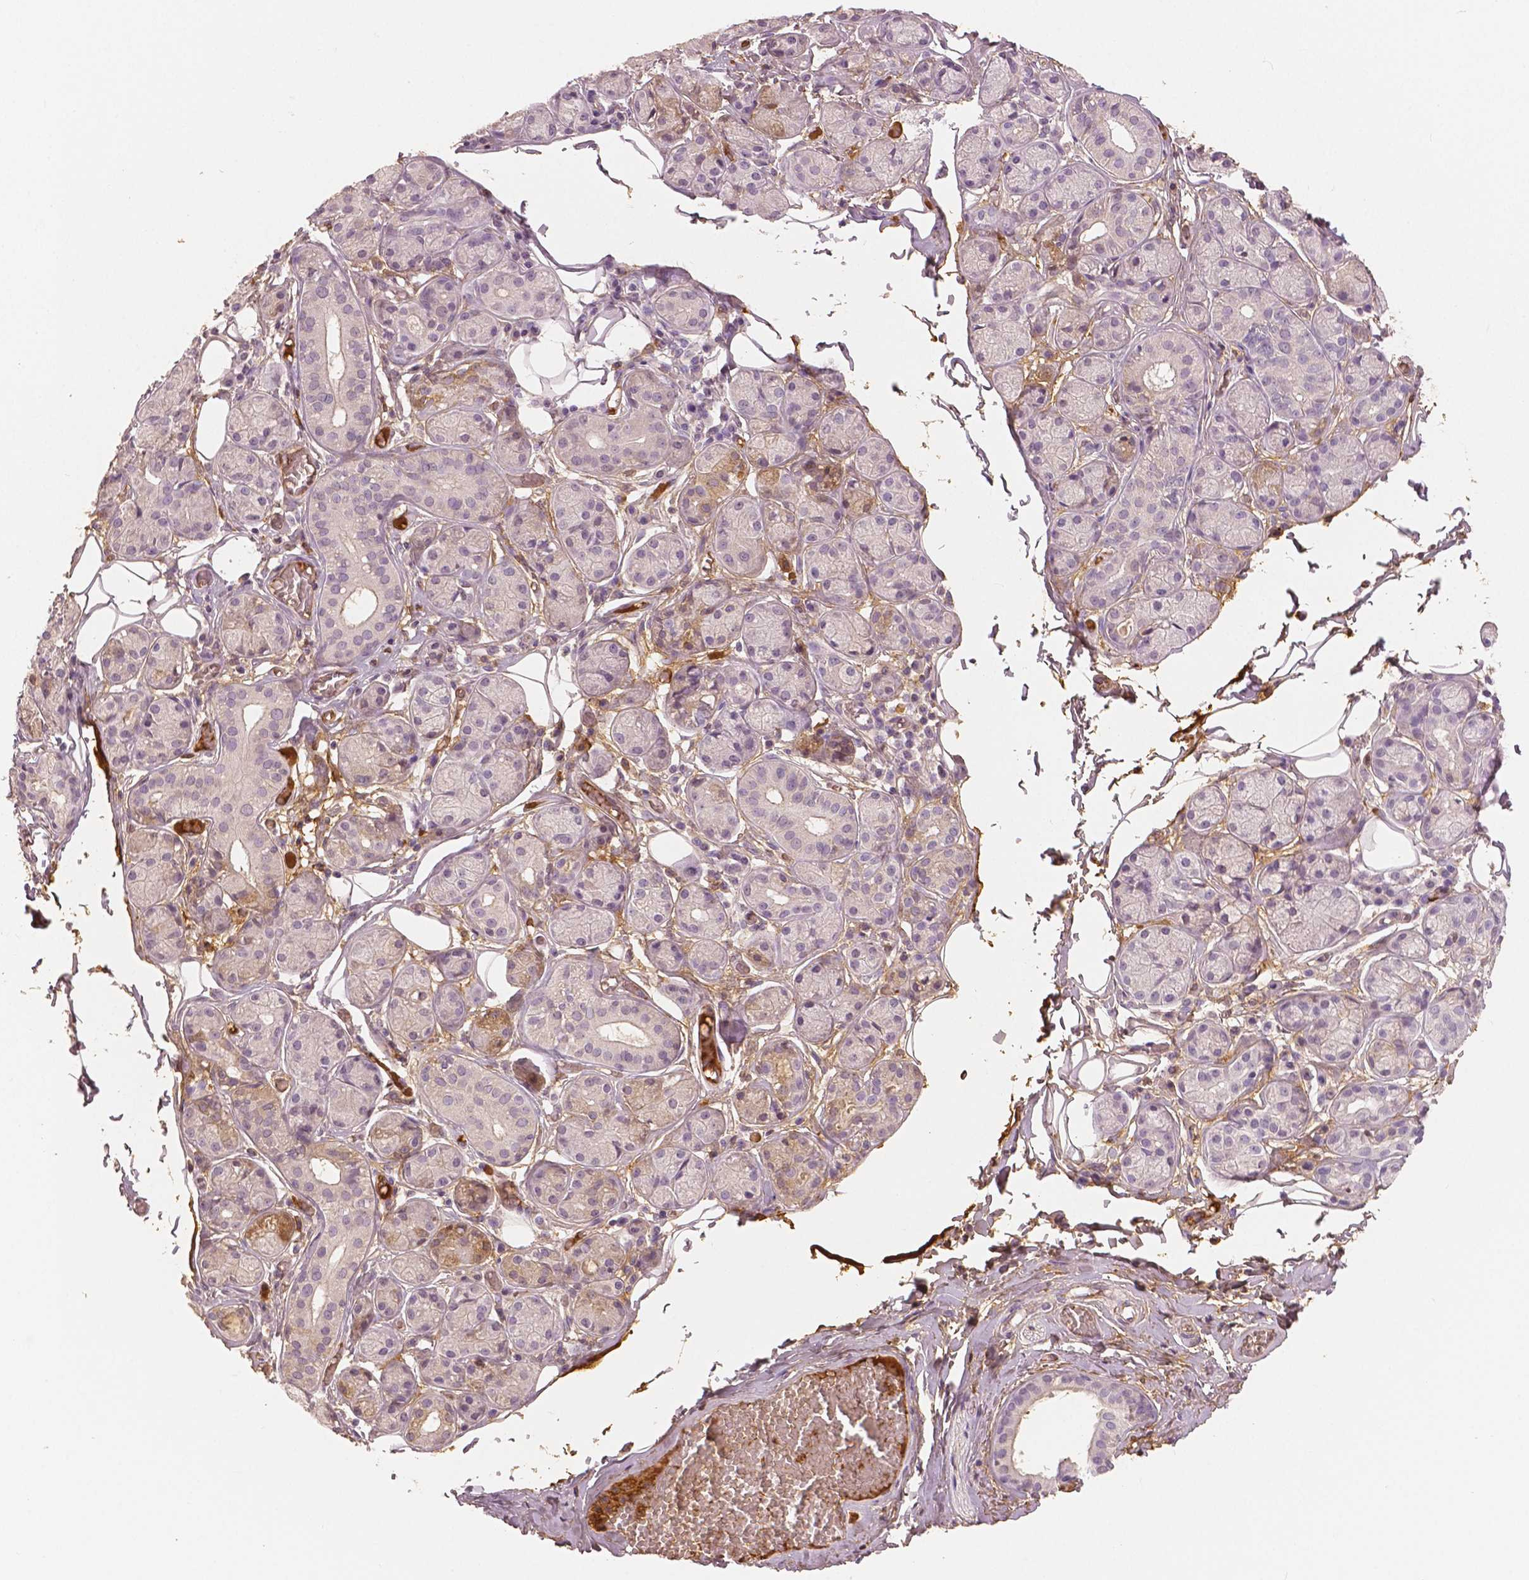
{"staining": {"intensity": "weak", "quantity": "<25%", "location": "cytoplasmic/membranous"}, "tissue": "salivary gland", "cell_type": "Glandular cells", "image_type": "normal", "snomed": [{"axis": "morphology", "description": "Normal tissue, NOS"}, {"axis": "topography", "description": "Salivary gland"}, {"axis": "topography", "description": "Peripheral nerve tissue"}], "caption": "This micrograph is of benign salivary gland stained with immunohistochemistry (IHC) to label a protein in brown with the nuclei are counter-stained blue. There is no expression in glandular cells.", "gene": "APOA4", "patient": {"sex": "male", "age": 71}}